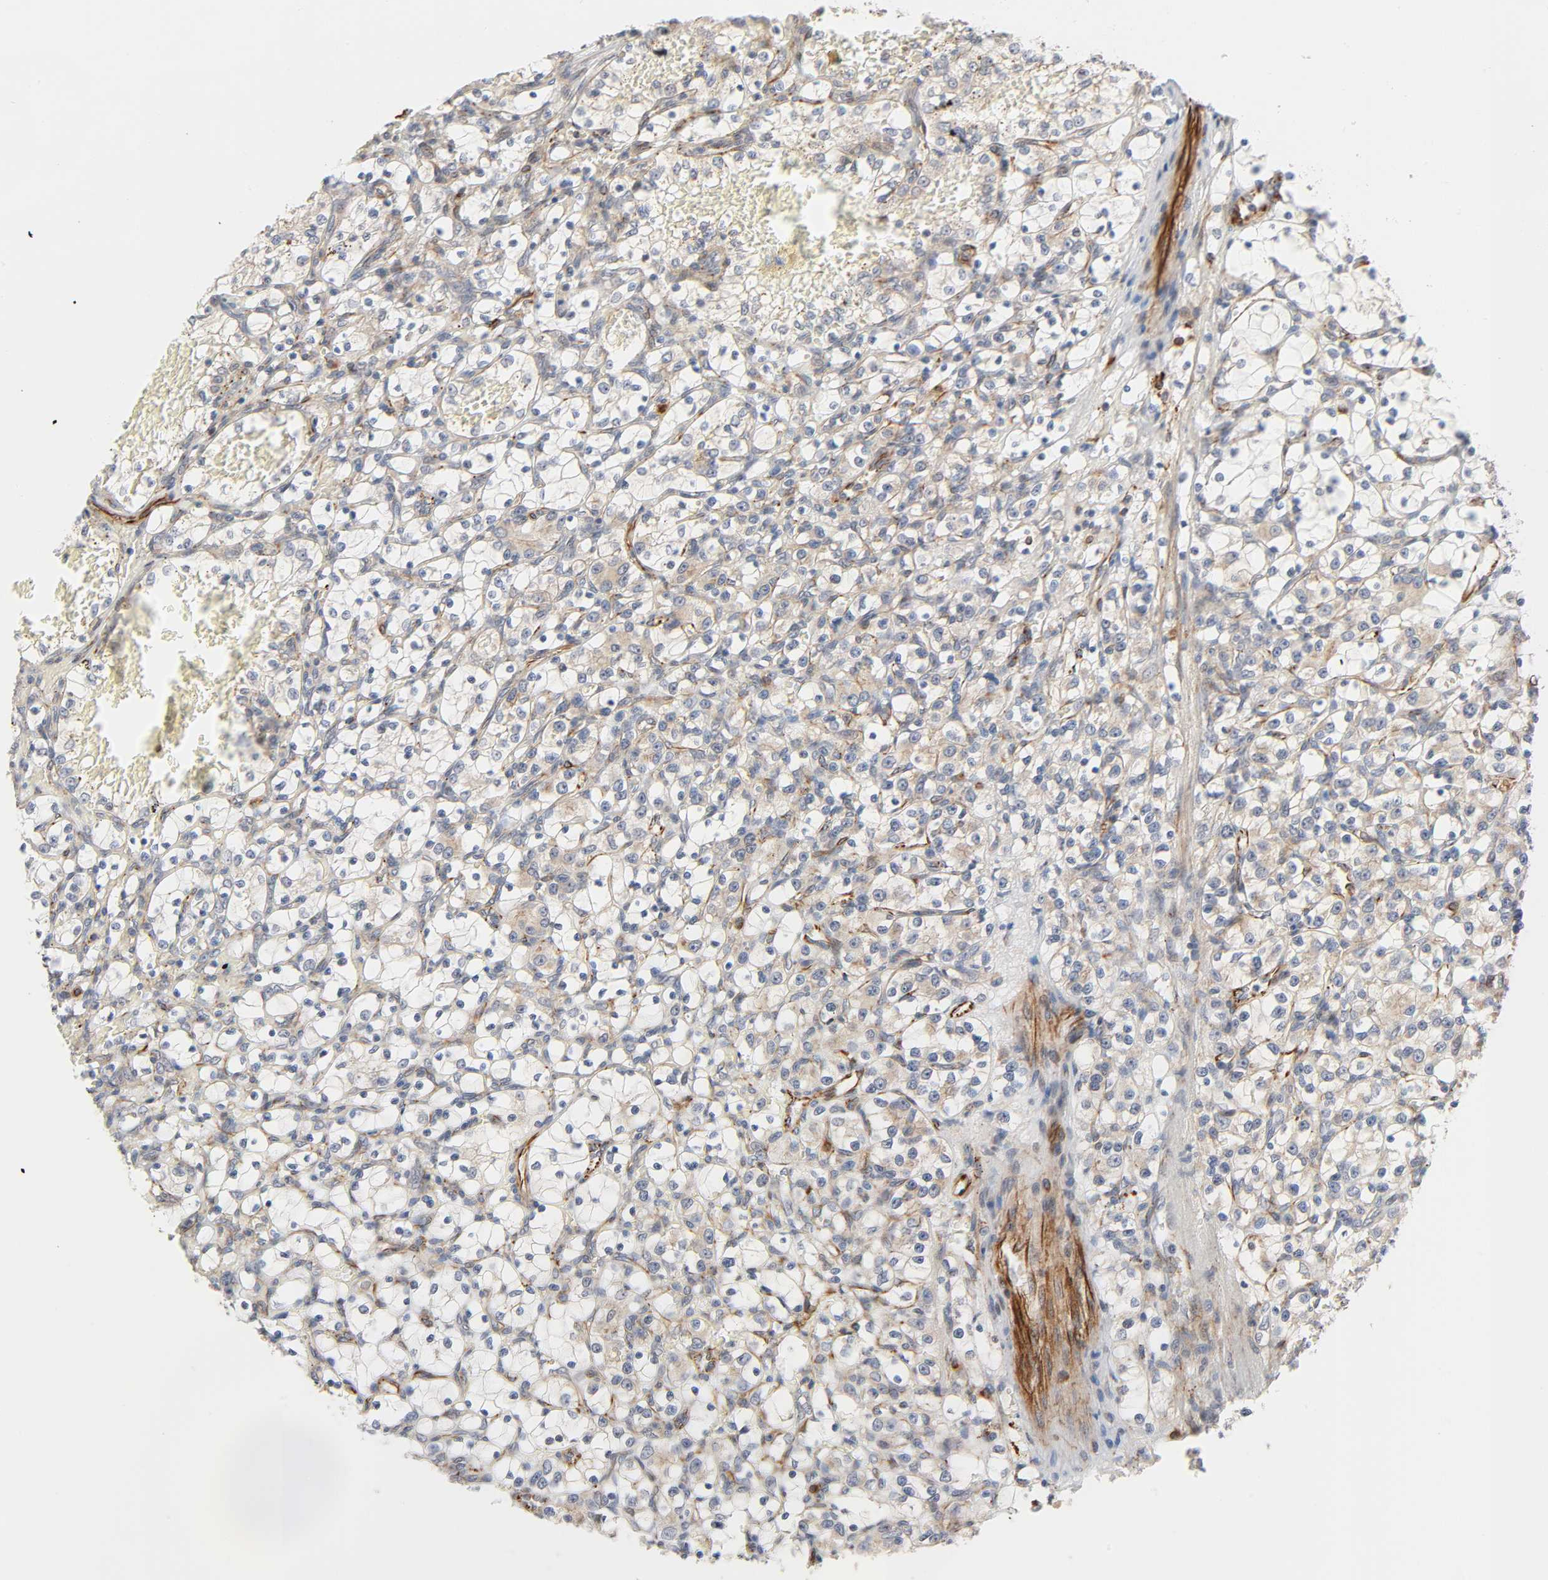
{"staining": {"intensity": "weak", "quantity": "25%-75%", "location": "cytoplasmic/membranous"}, "tissue": "renal cancer", "cell_type": "Tumor cells", "image_type": "cancer", "snomed": [{"axis": "morphology", "description": "Adenocarcinoma, NOS"}, {"axis": "topography", "description": "Kidney"}], "caption": "The histopathology image exhibits a brown stain indicating the presence of a protein in the cytoplasmic/membranous of tumor cells in adenocarcinoma (renal).", "gene": "REEP6", "patient": {"sex": "female", "age": 69}}